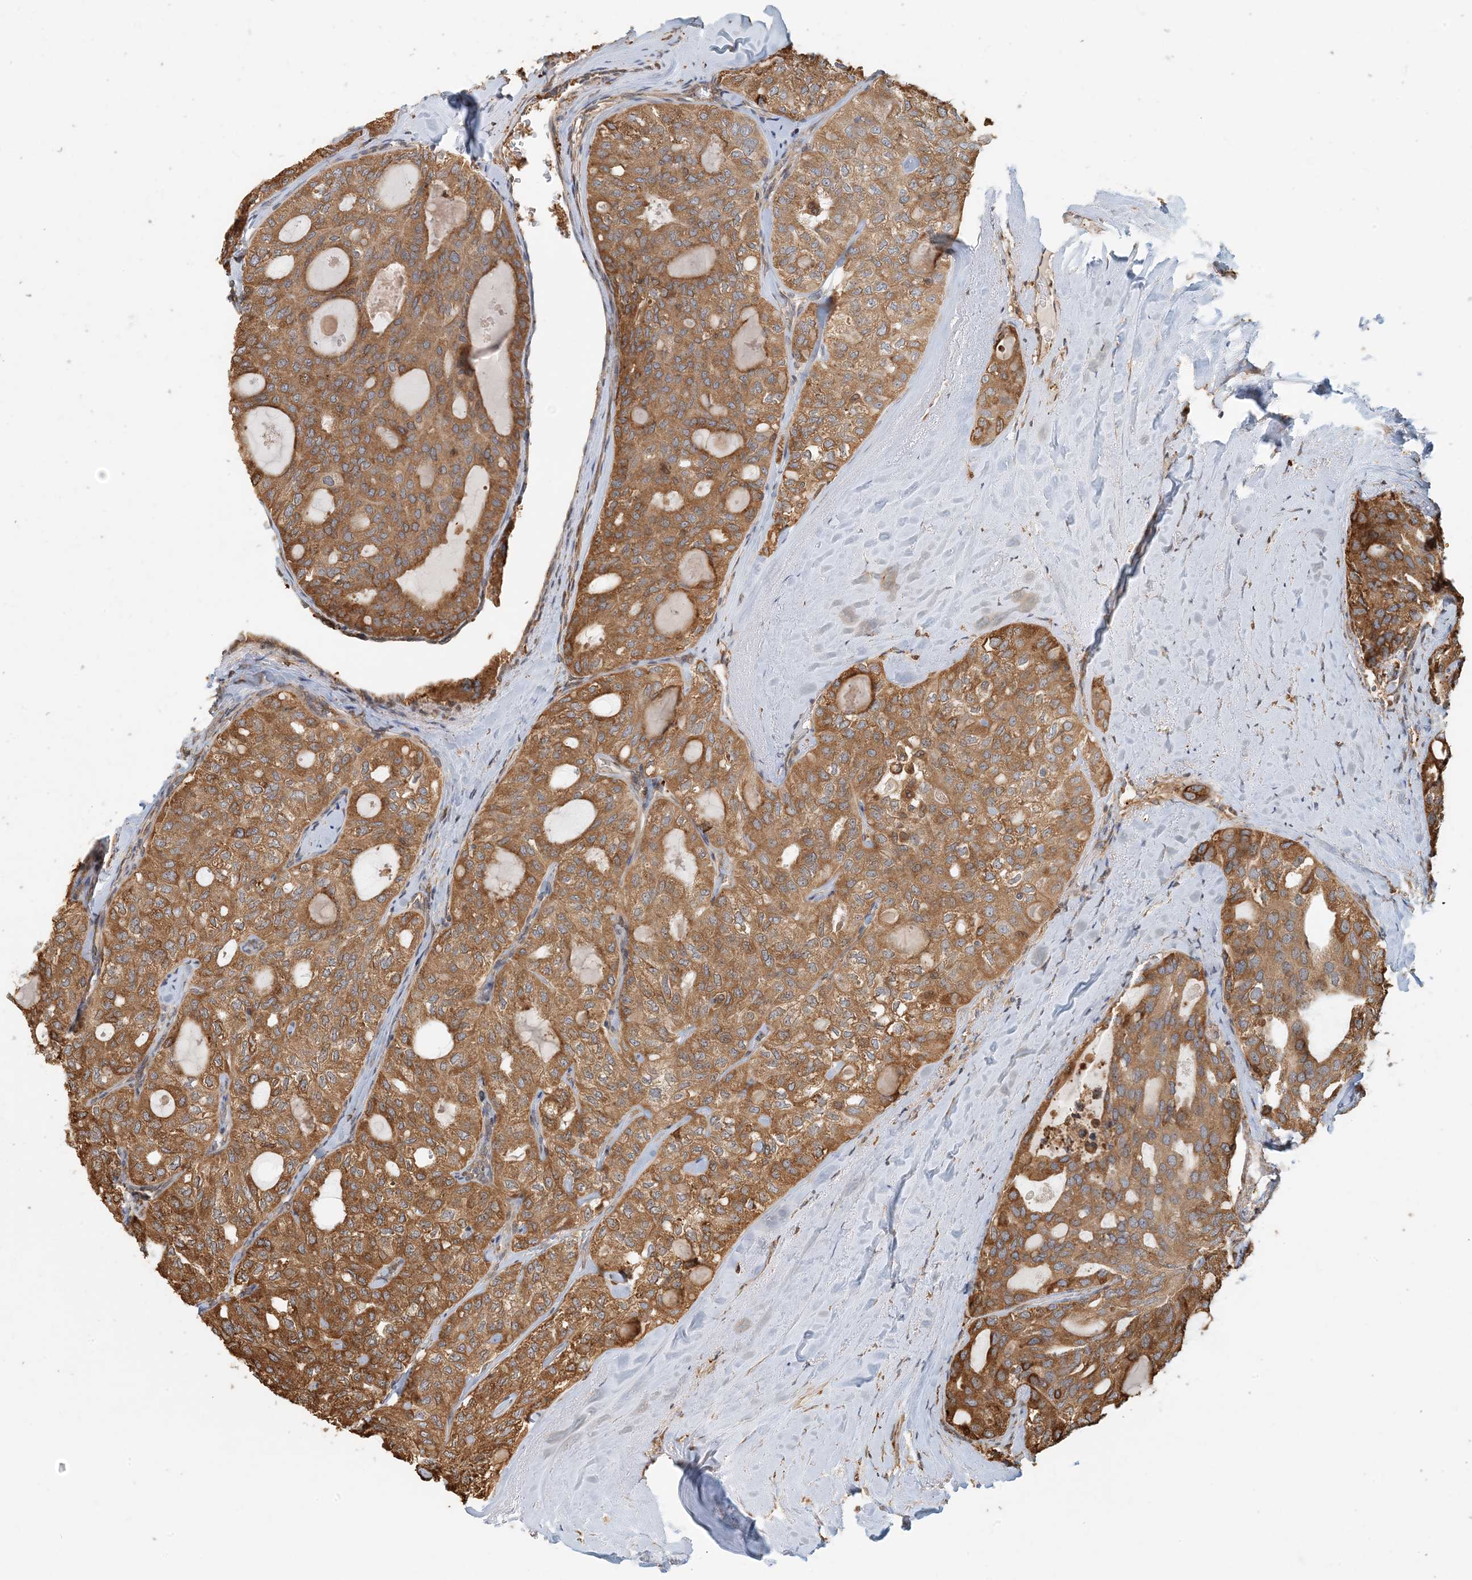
{"staining": {"intensity": "moderate", "quantity": ">75%", "location": "cytoplasmic/membranous"}, "tissue": "thyroid cancer", "cell_type": "Tumor cells", "image_type": "cancer", "snomed": [{"axis": "morphology", "description": "Follicular adenoma carcinoma, NOS"}, {"axis": "topography", "description": "Thyroid gland"}], "caption": "The image exhibits a brown stain indicating the presence of a protein in the cytoplasmic/membranous of tumor cells in thyroid cancer.", "gene": "HNMT", "patient": {"sex": "male", "age": 75}}